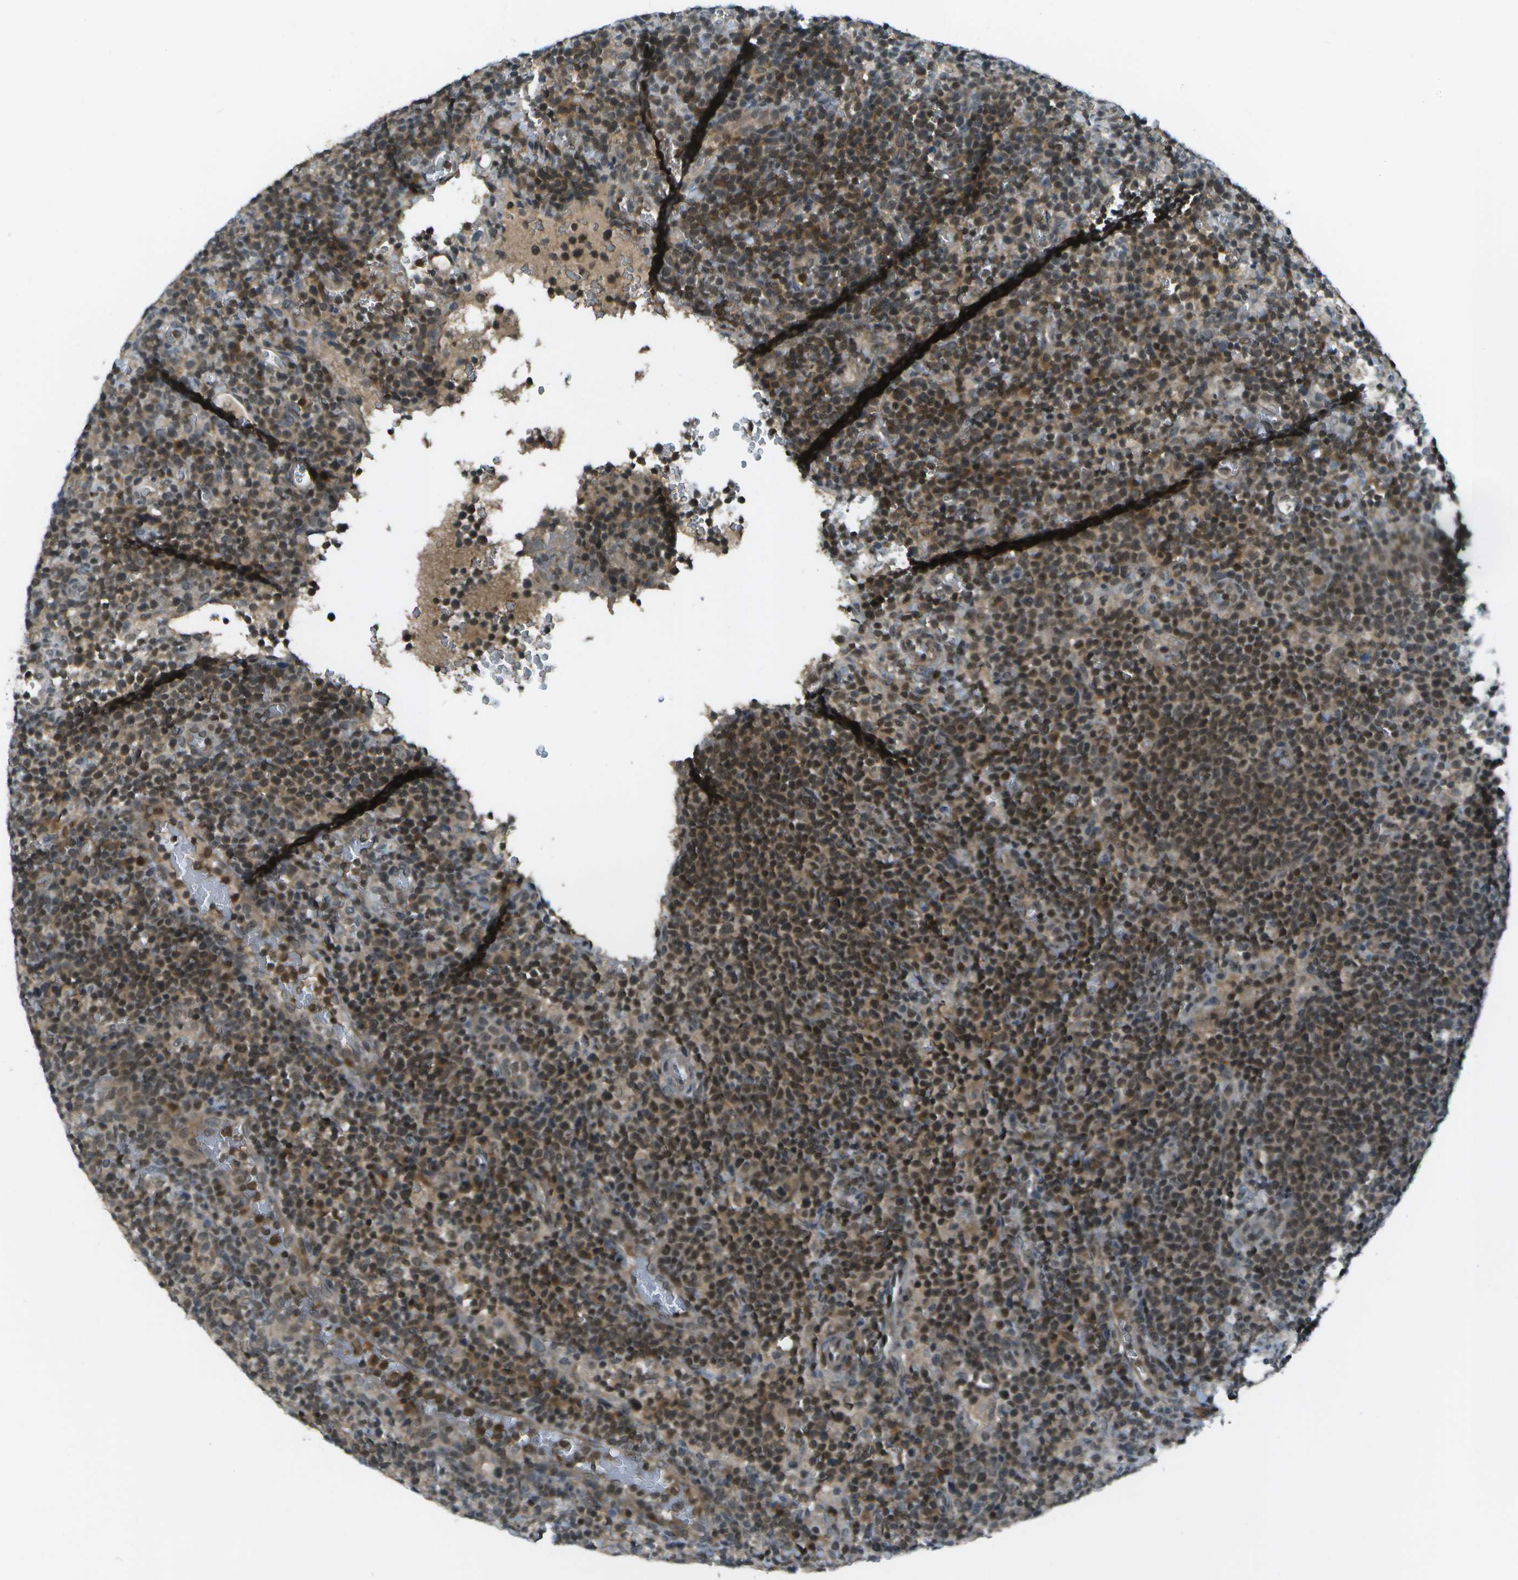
{"staining": {"intensity": "moderate", "quantity": ">75%", "location": "cytoplasmic/membranous,nuclear"}, "tissue": "lymphoma", "cell_type": "Tumor cells", "image_type": "cancer", "snomed": [{"axis": "morphology", "description": "Malignant lymphoma, non-Hodgkin's type, High grade"}, {"axis": "topography", "description": "Lymph node"}], "caption": "IHC of human lymphoma shows medium levels of moderate cytoplasmic/membranous and nuclear positivity in about >75% of tumor cells.", "gene": "TMEM19", "patient": {"sex": "male", "age": 61}}